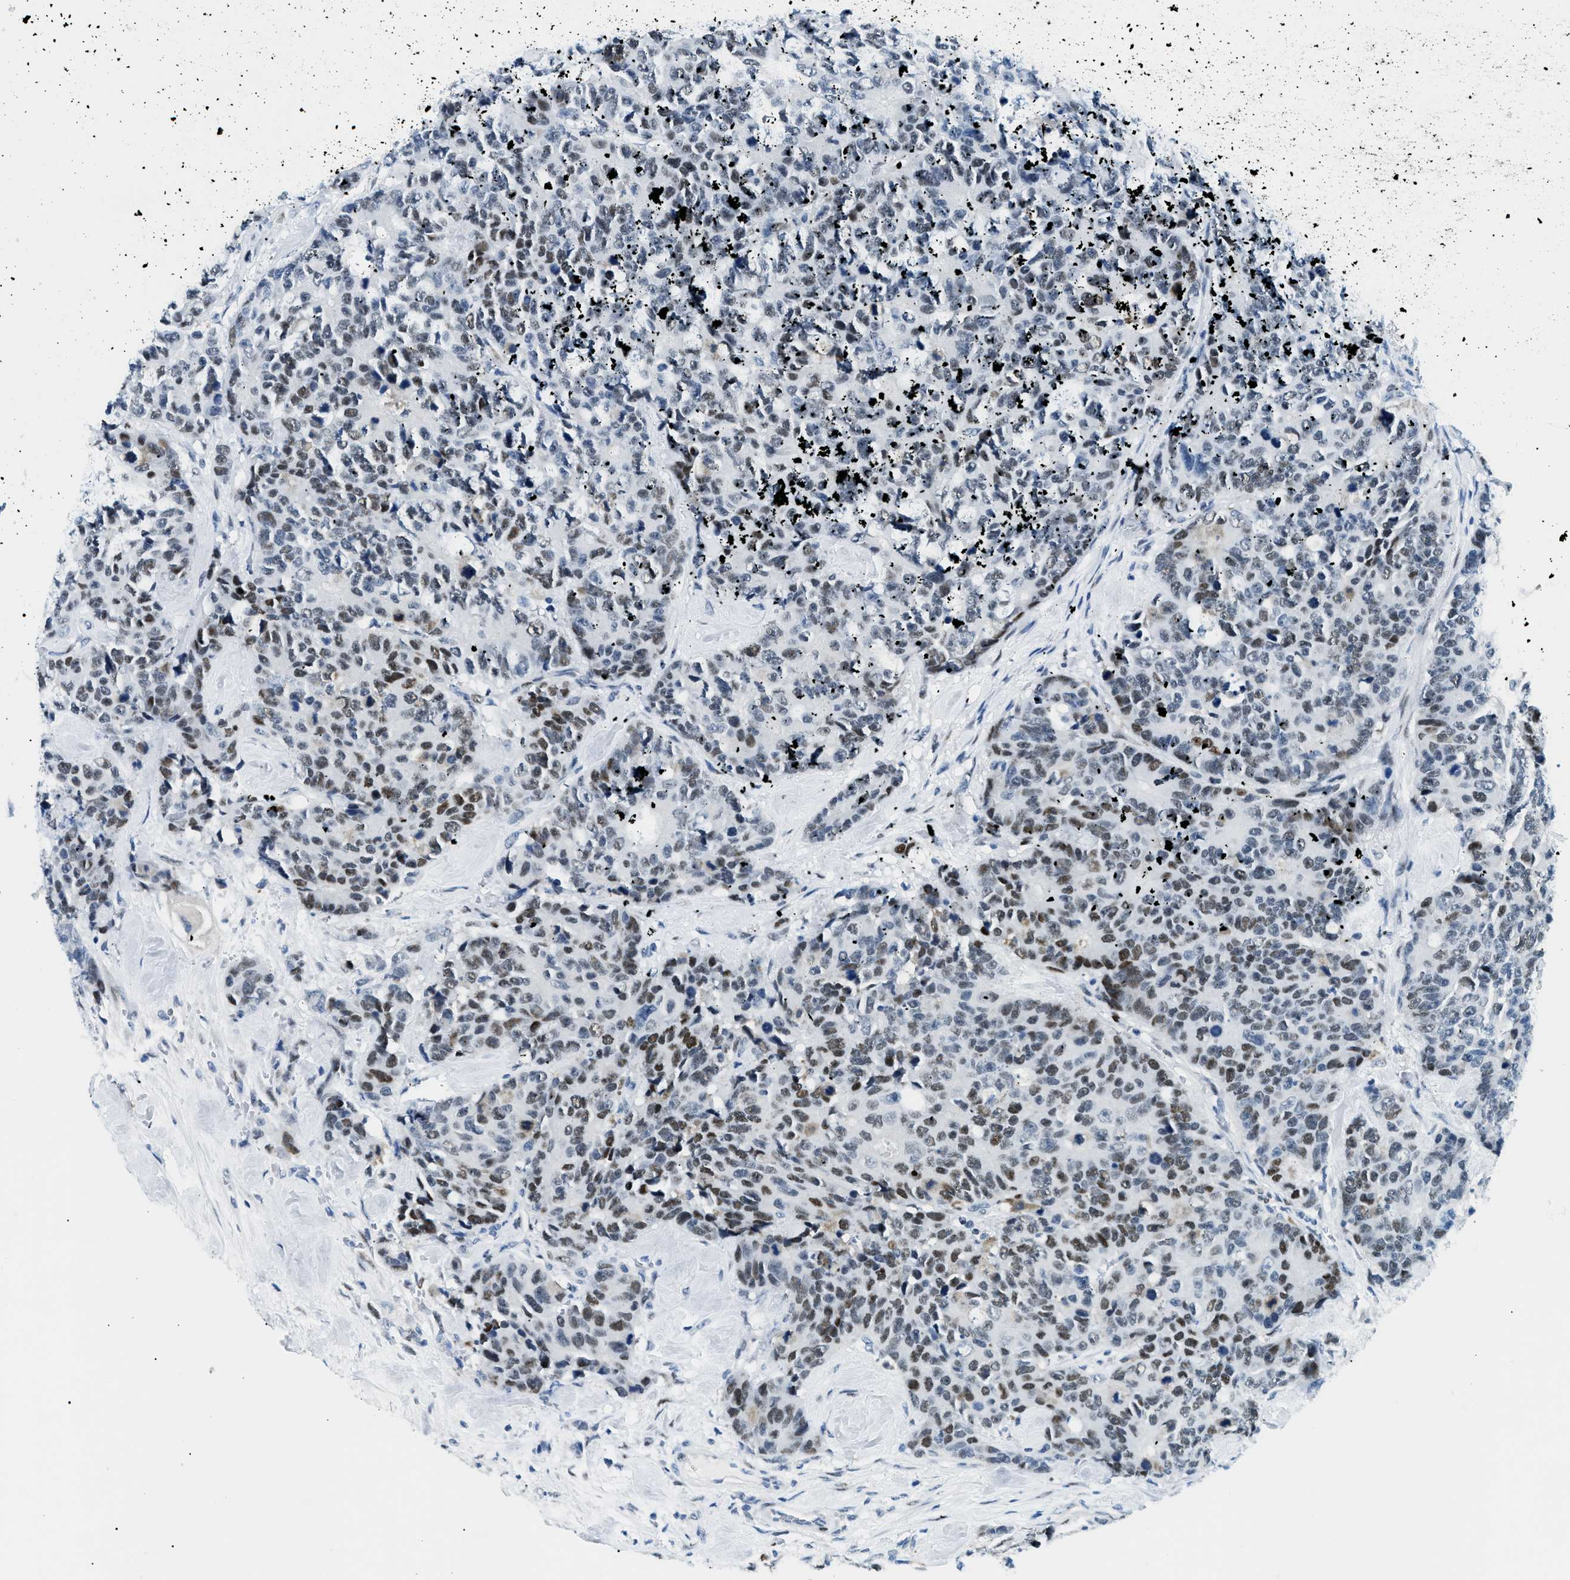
{"staining": {"intensity": "moderate", "quantity": "25%-75%", "location": "nuclear"}, "tissue": "colorectal cancer", "cell_type": "Tumor cells", "image_type": "cancer", "snomed": [{"axis": "morphology", "description": "Adenocarcinoma, NOS"}, {"axis": "topography", "description": "Colon"}], "caption": "Immunohistochemical staining of human colorectal cancer displays medium levels of moderate nuclear protein expression in about 25%-75% of tumor cells.", "gene": "SMARCC1", "patient": {"sex": "female", "age": 86}}